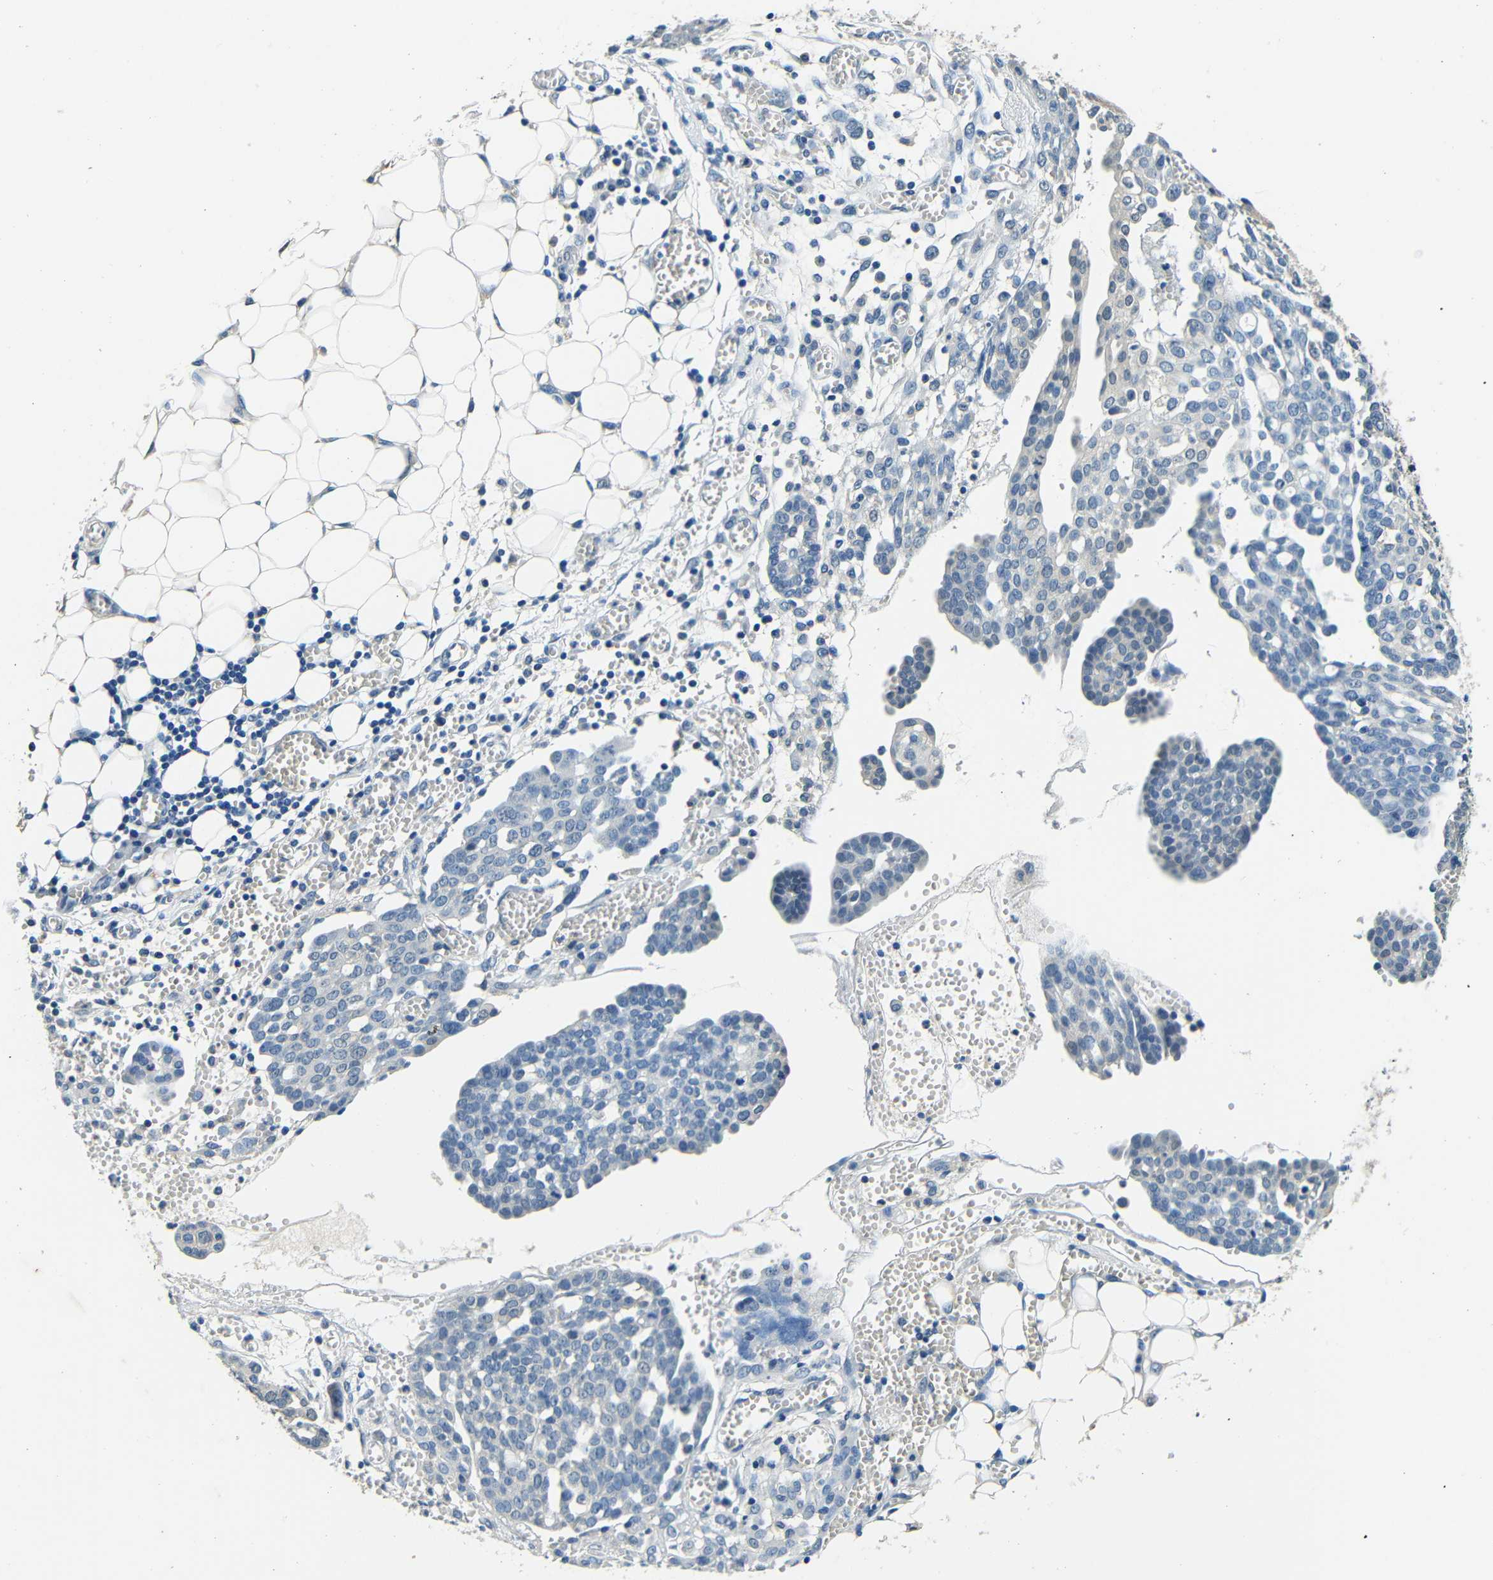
{"staining": {"intensity": "negative", "quantity": "none", "location": "none"}, "tissue": "ovarian cancer", "cell_type": "Tumor cells", "image_type": "cancer", "snomed": [{"axis": "morphology", "description": "Cystadenocarcinoma, serous, NOS"}, {"axis": "topography", "description": "Soft tissue"}, {"axis": "topography", "description": "Ovary"}], "caption": "The IHC photomicrograph has no significant staining in tumor cells of ovarian cancer (serous cystadenocarcinoma) tissue.", "gene": "ADAP1", "patient": {"sex": "female", "age": 57}}